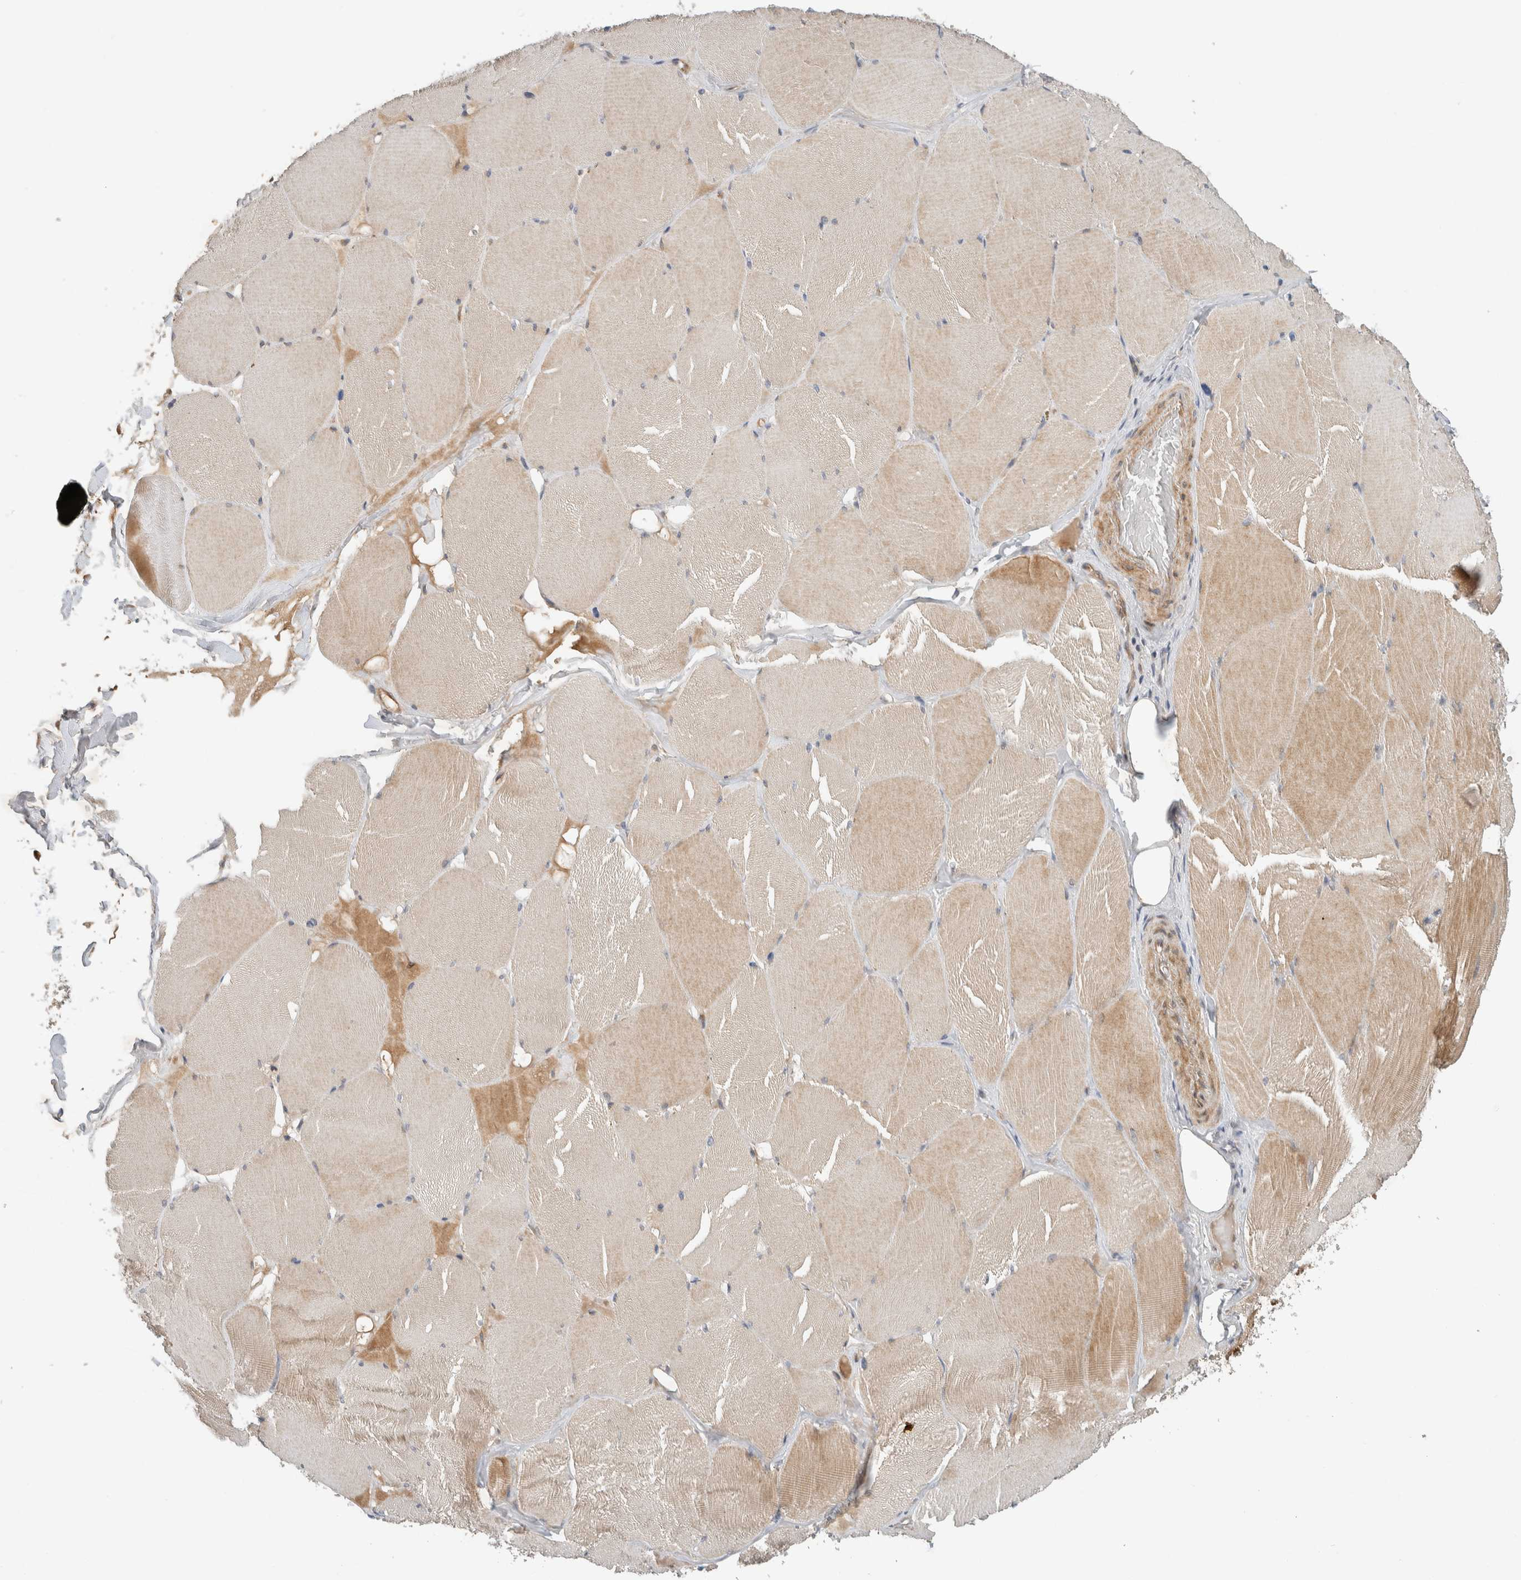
{"staining": {"intensity": "weak", "quantity": "25%-75%", "location": "cytoplasmic/membranous"}, "tissue": "skeletal muscle", "cell_type": "Myocytes", "image_type": "normal", "snomed": [{"axis": "morphology", "description": "Normal tissue, NOS"}, {"axis": "topography", "description": "Skin"}, {"axis": "topography", "description": "Skeletal muscle"}], "caption": "An immunohistochemistry (IHC) histopathology image of normal tissue is shown. Protein staining in brown shows weak cytoplasmic/membranous positivity in skeletal muscle within myocytes.", "gene": "ARMC9", "patient": {"sex": "male", "age": 83}}